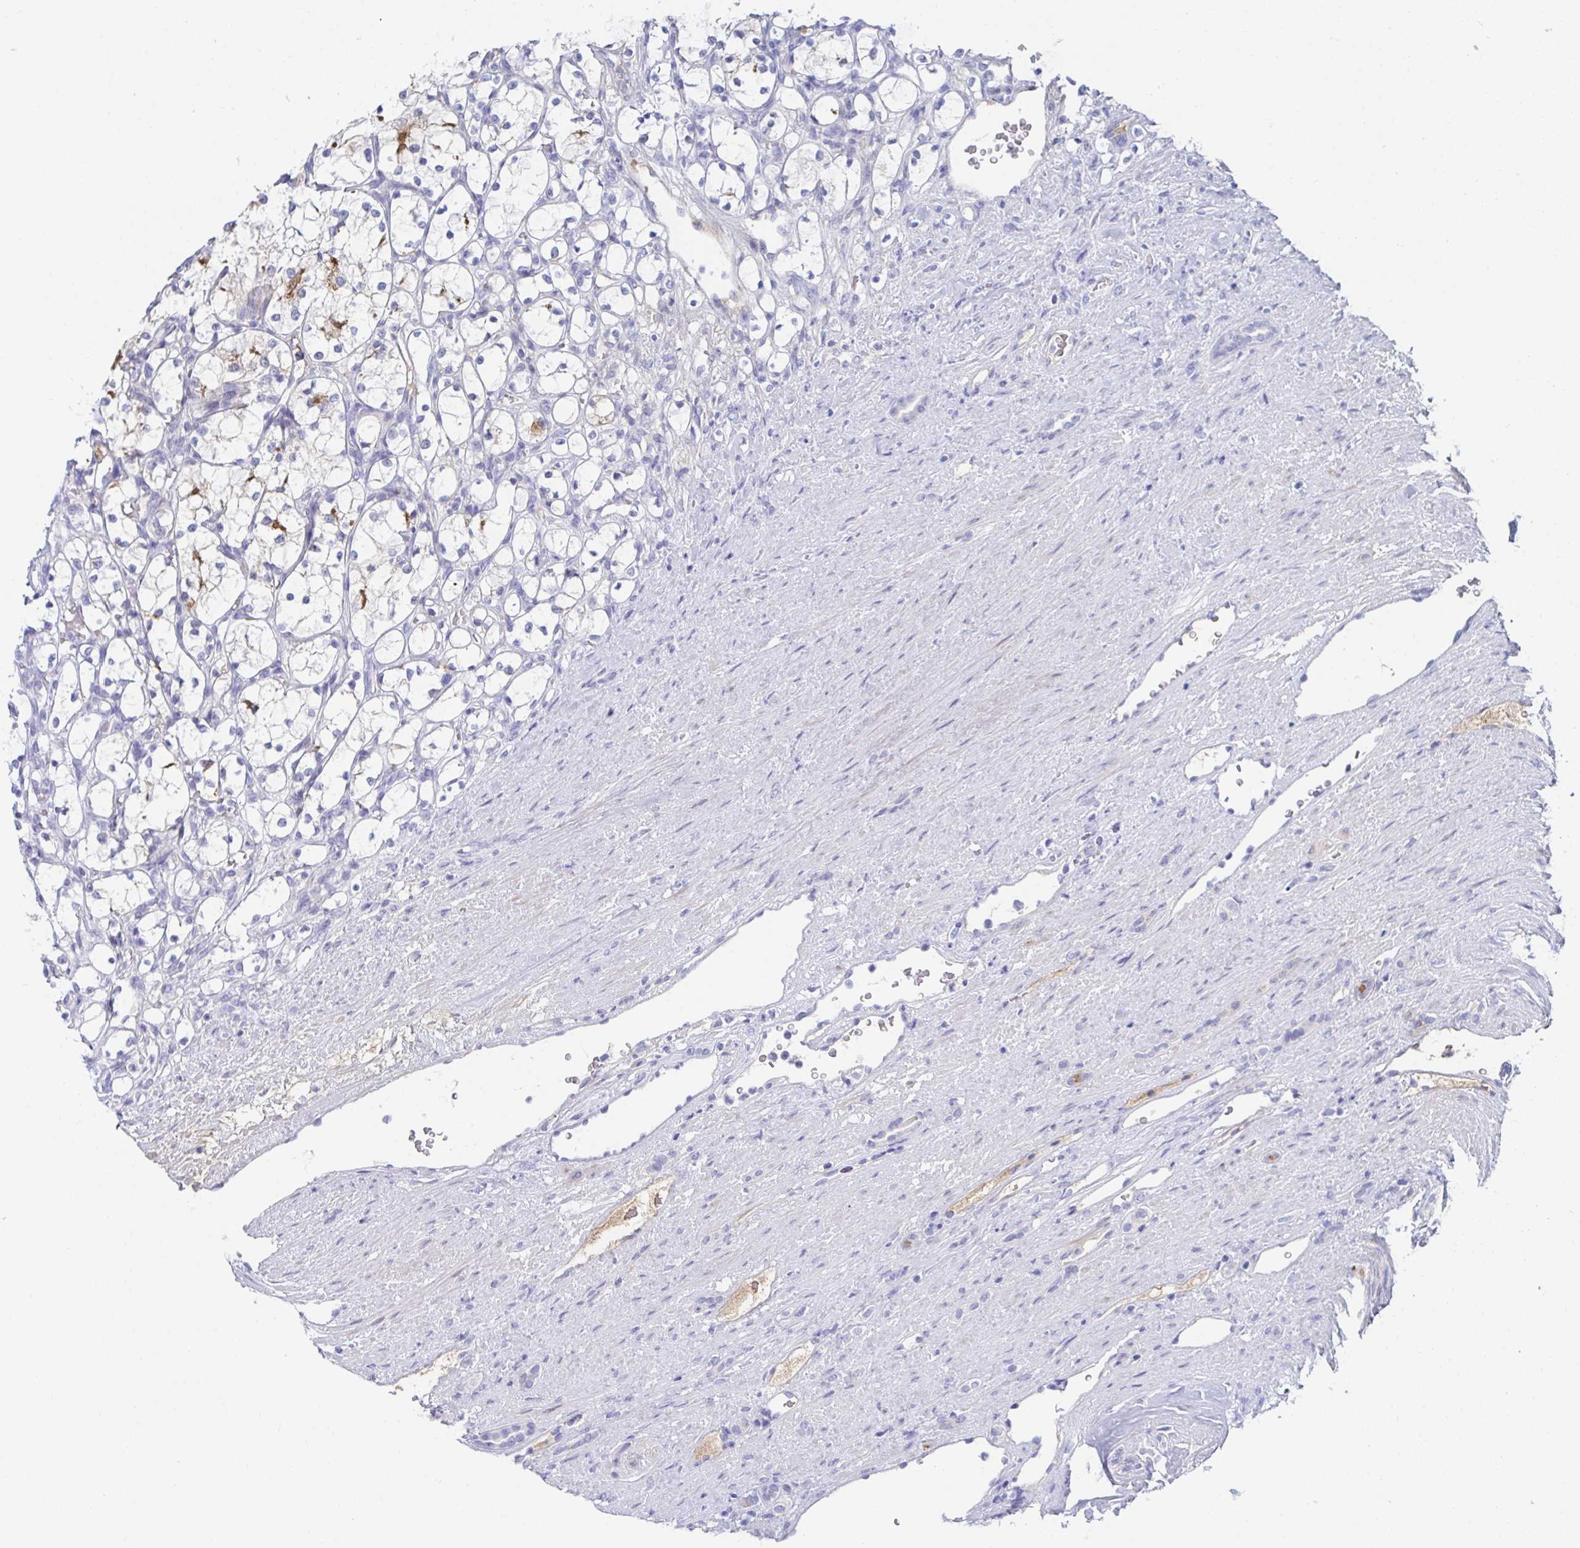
{"staining": {"intensity": "negative", "quantity": "none", "location": "none"}, "tissue": "renal cancer", "cell_type": "Tumor cells", "image_type": "cancer", "snomed": [{"axis": "morphology", "description": "Adenocarcinoma, NOS"}, {"axis": "topography", "description": "Kidney"}], "caption": "Human renal cancer stained for a protein using immunohistochemistry (IHC) exhibits no staining in tumor cells.", "gene": "TNFAIP6", "patient": {"sex": "female", "age": 69}}